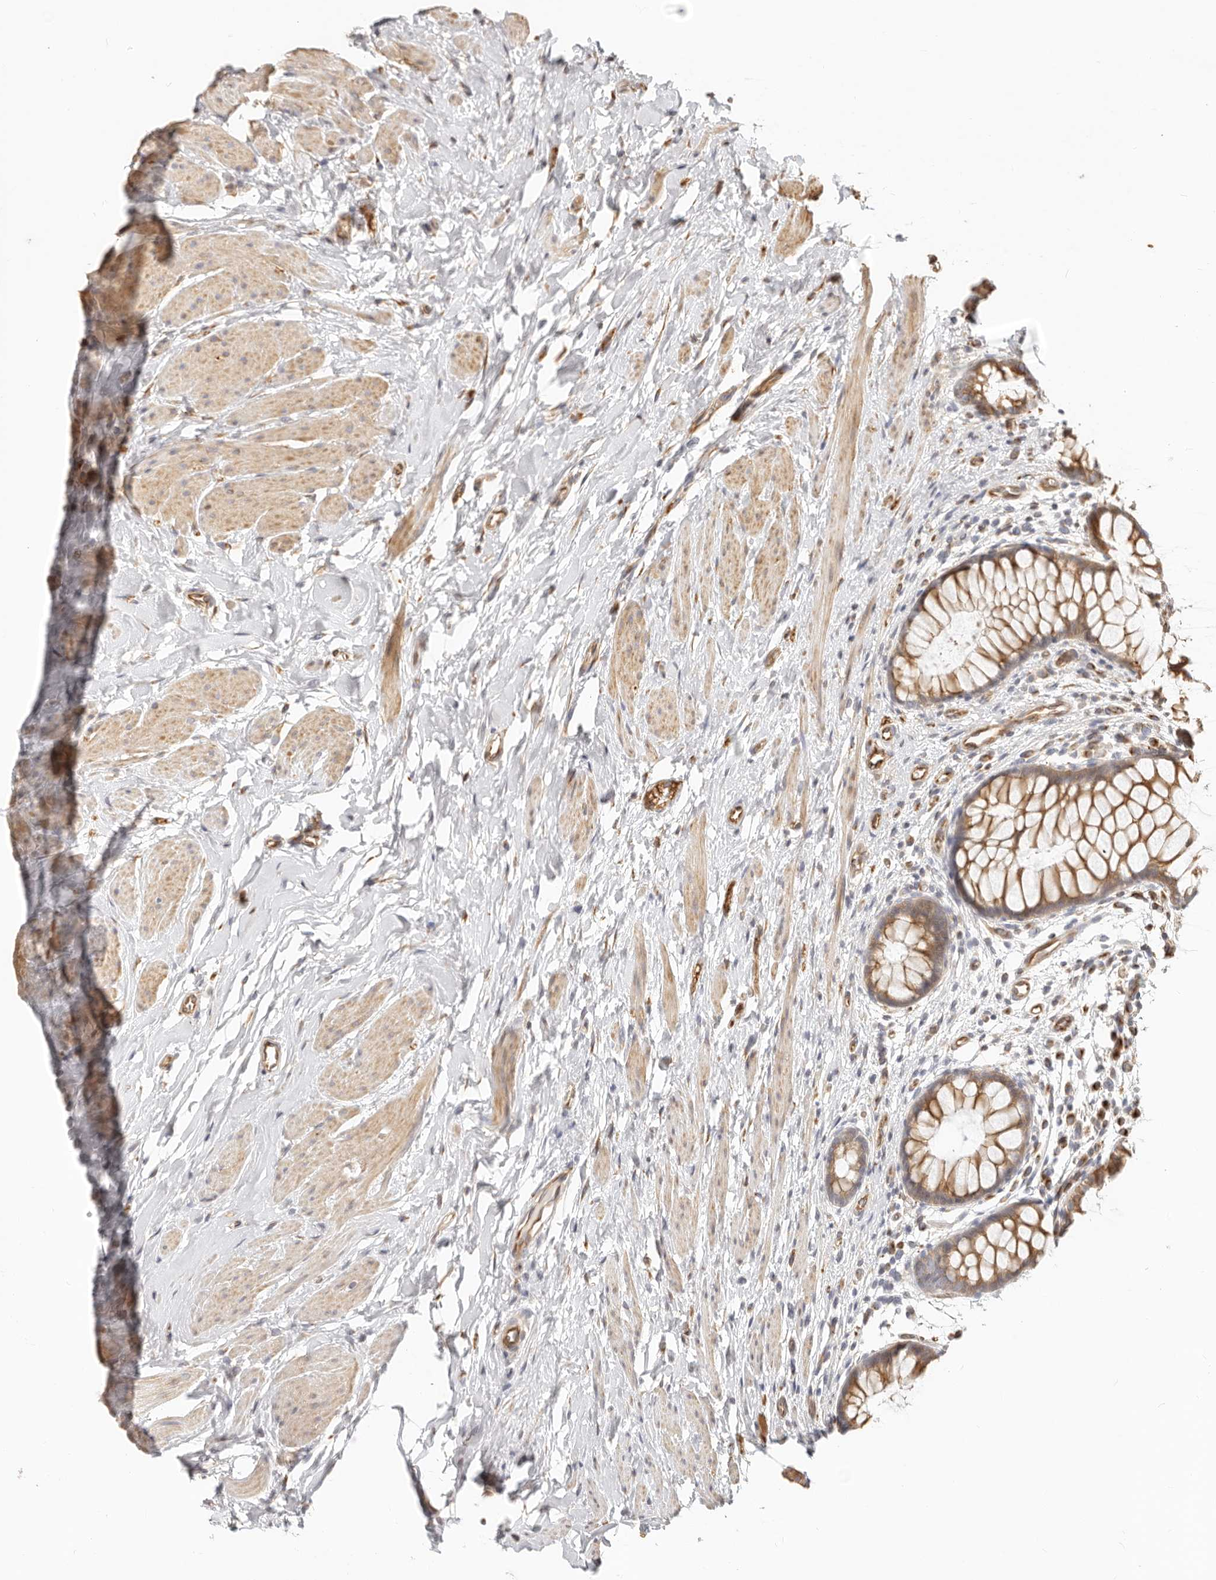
{"staining": {"intensity": "moderate", "quantity": ">75%", "location": "cytoplasmic/membranous"}, "tissue": "colon", "cell_type": "Endothelial cells", "image_type": "normal", "snomed": [{"axis": "morphology", "description": "Normal tissue, NOS"}, {"axis": "topography", "description": "Colon"}], "caption": "Immunohistochemistry (IHC) micrograph of unremarkable colon: human colon stained using immunohistochemistry (IHC) displays medium levels of moderate protein expression localized specifically in the cytoplasmic/membranous of endothelial cells, appearing as a cytoplasmic/membranous brown color.", "gene": "DTNBP1", "patient": {"sex": "female", "age": 62}}